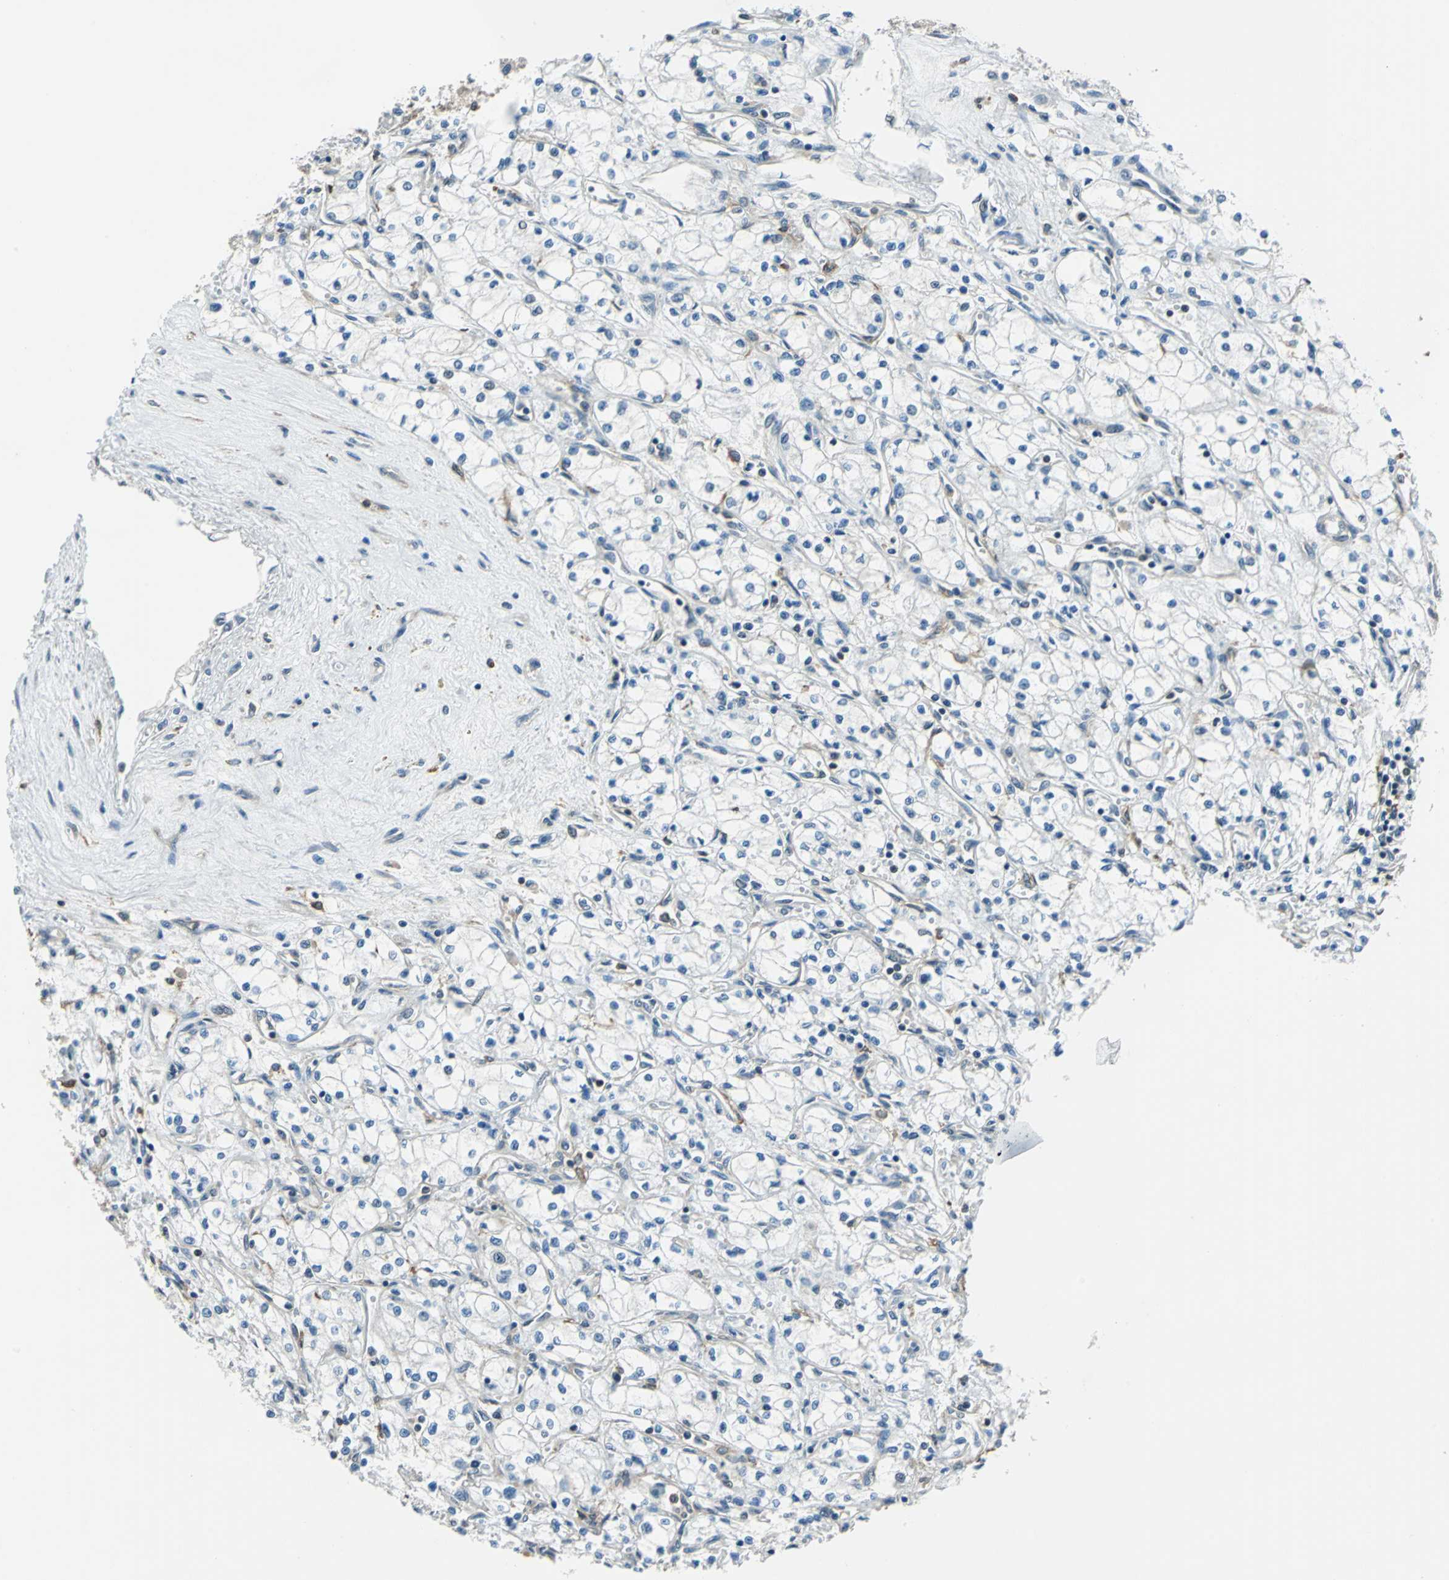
{"staining": {"intensity": "negative", "quantity": "none", "location": "none"}, "tissue": "renal cancer", "cell_type": "Tumor cells", "image_type": "cancer", "snomed": [{"axis": "morphology", "description": "Normal tissue, NOS"}, {"axis": "morphology", "description": "Adenocarcinoma, NOS"}, {"axis": "topography", "description": "Kidney"}], "caption": "Tumor cells are negative for brown protein staining in renal cancer.", "gene": "ARPC3", "patient": {"sex": "male", "age": 59}}